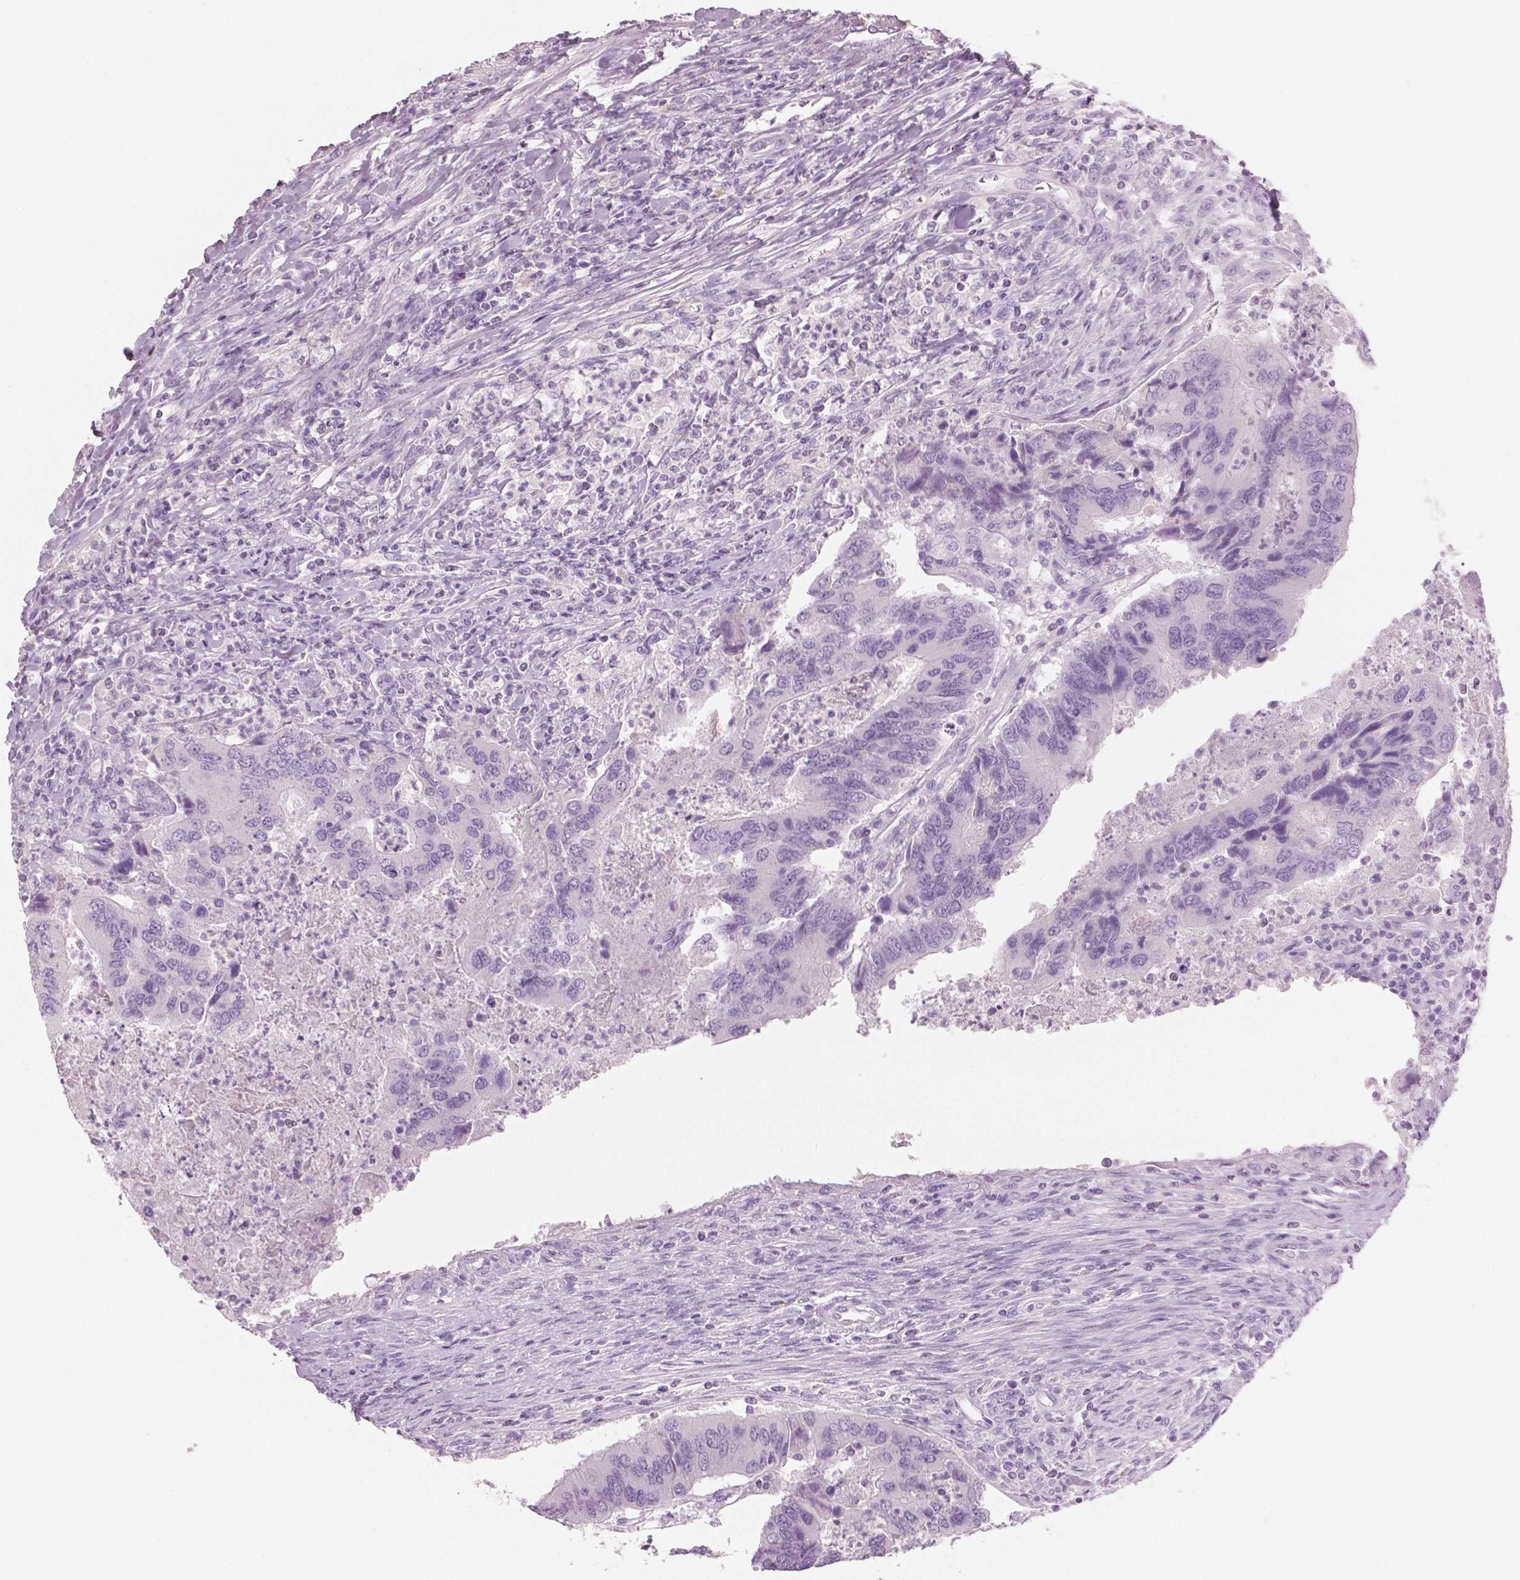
{"staining": {"intensity": "negative", "quantity": "none", "location": "none"}, "tissue": "colorectal cancer", "cell_type": "Tumor cells", "image_type": "cancer", "snomed": [{"axis": "morphology", "description": "Adenocarcinoma, NOS"}, {"axis": "topography", "description": "Colon"}], "caption": "An immunohistochemistry histopathology image of colorectal adenocarcinoma is shown. There is no staining in tumor cells of colorectal adenocarcinoma.", "gene": "PLIN4", "patient": {"sex": "female", "age": 67}}